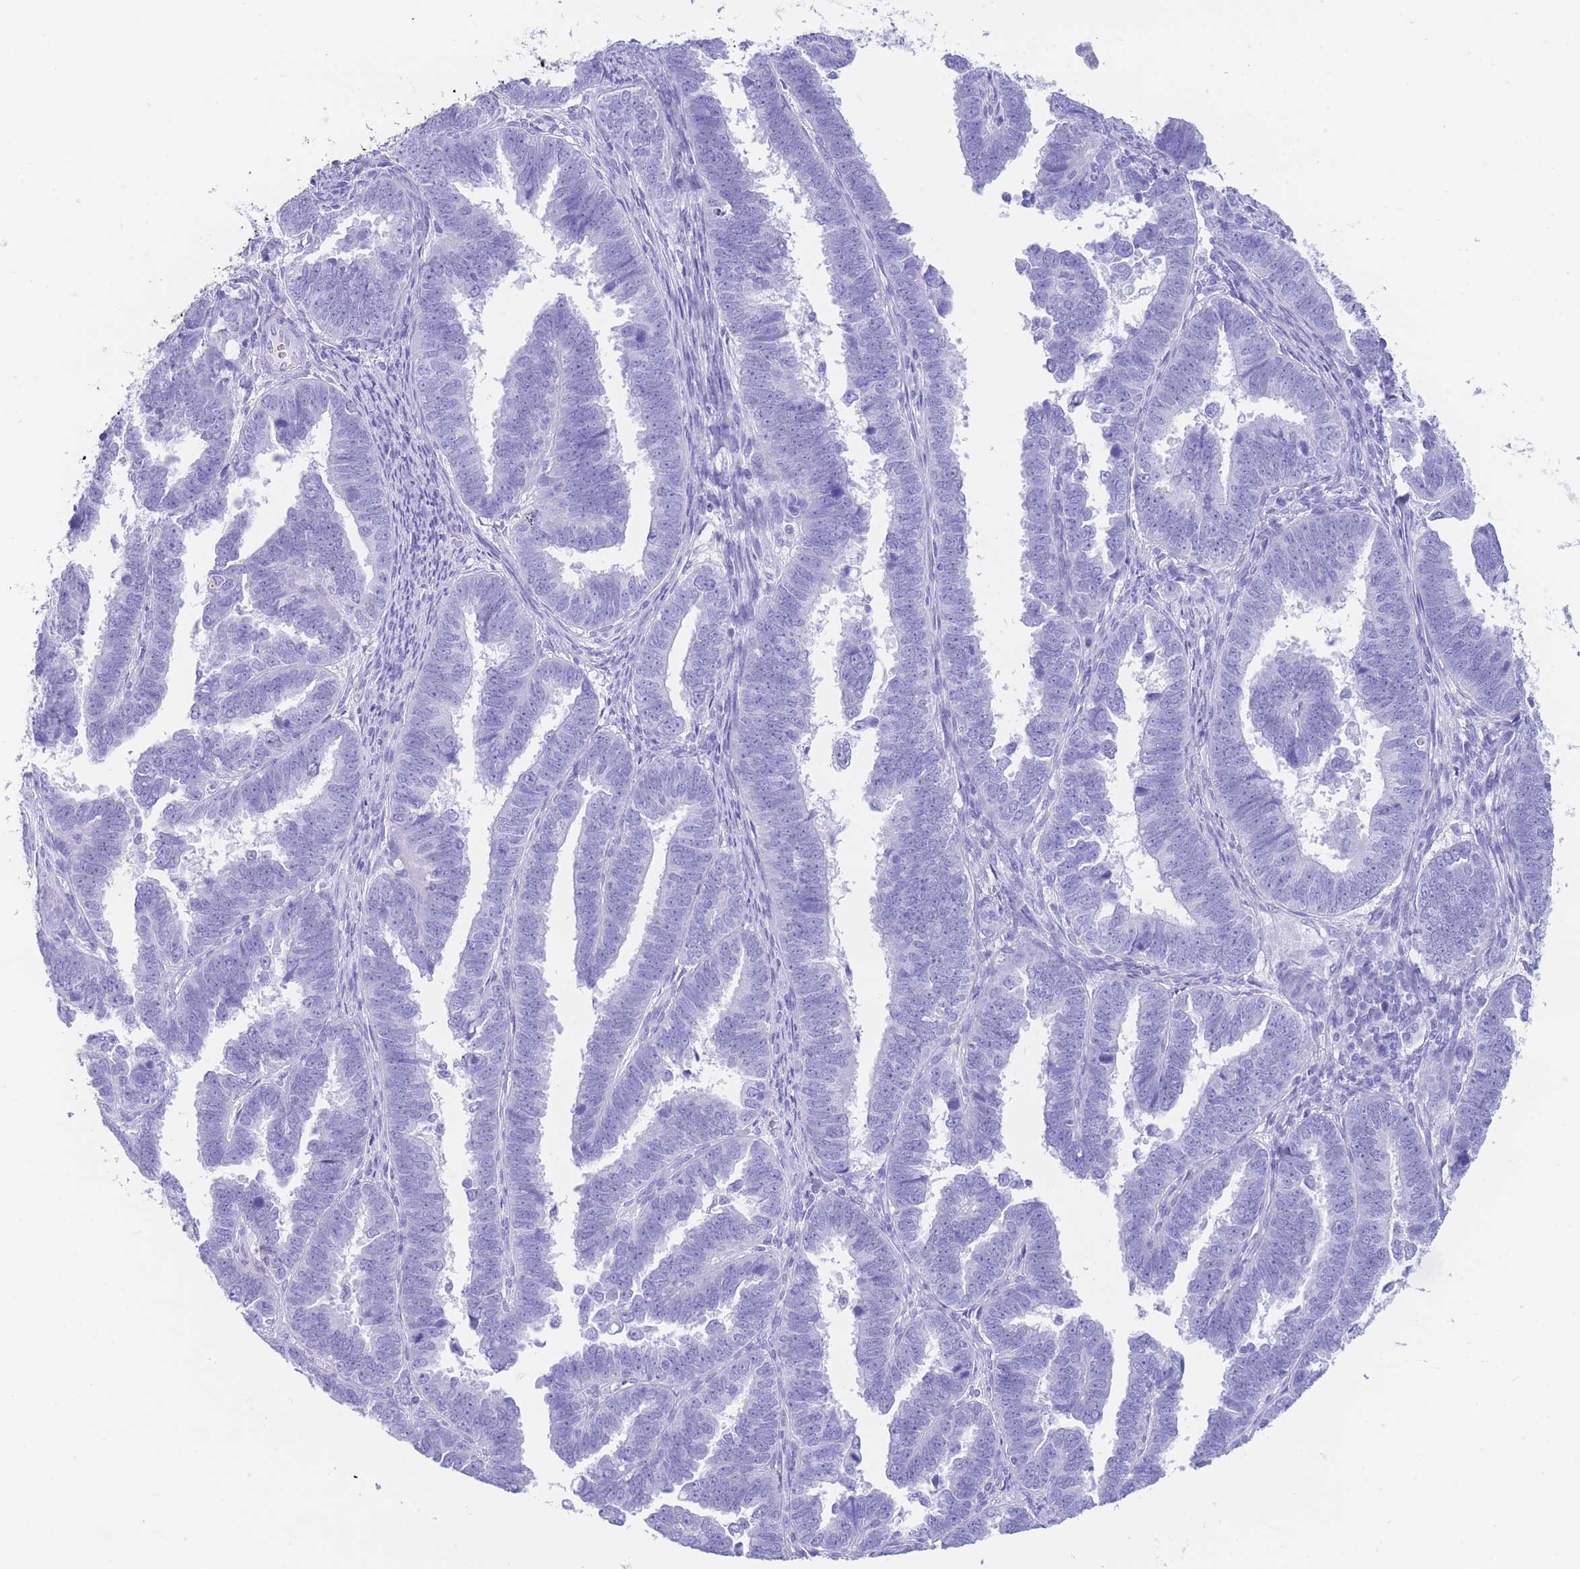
{"staining": {"intensity": "negative", "quantity": "none", "location": "none"}, "tissue": "endometrial cancer", "cell_type": "Tumor cells", "image_type": "cancer", "snomed": [{"axis": "morphology", "description": "Adenocarcinoma, NOS"}, {"axis": "topography", "description": "Endometrium"}], "caption": "Immunohistochemistry (IHC) of endometrial cancer (adenocarcinoma) exhibits no expression in tumor cells.", "gene": "SLCO1B3", "patient": {"sex": "female", "age": 75}}